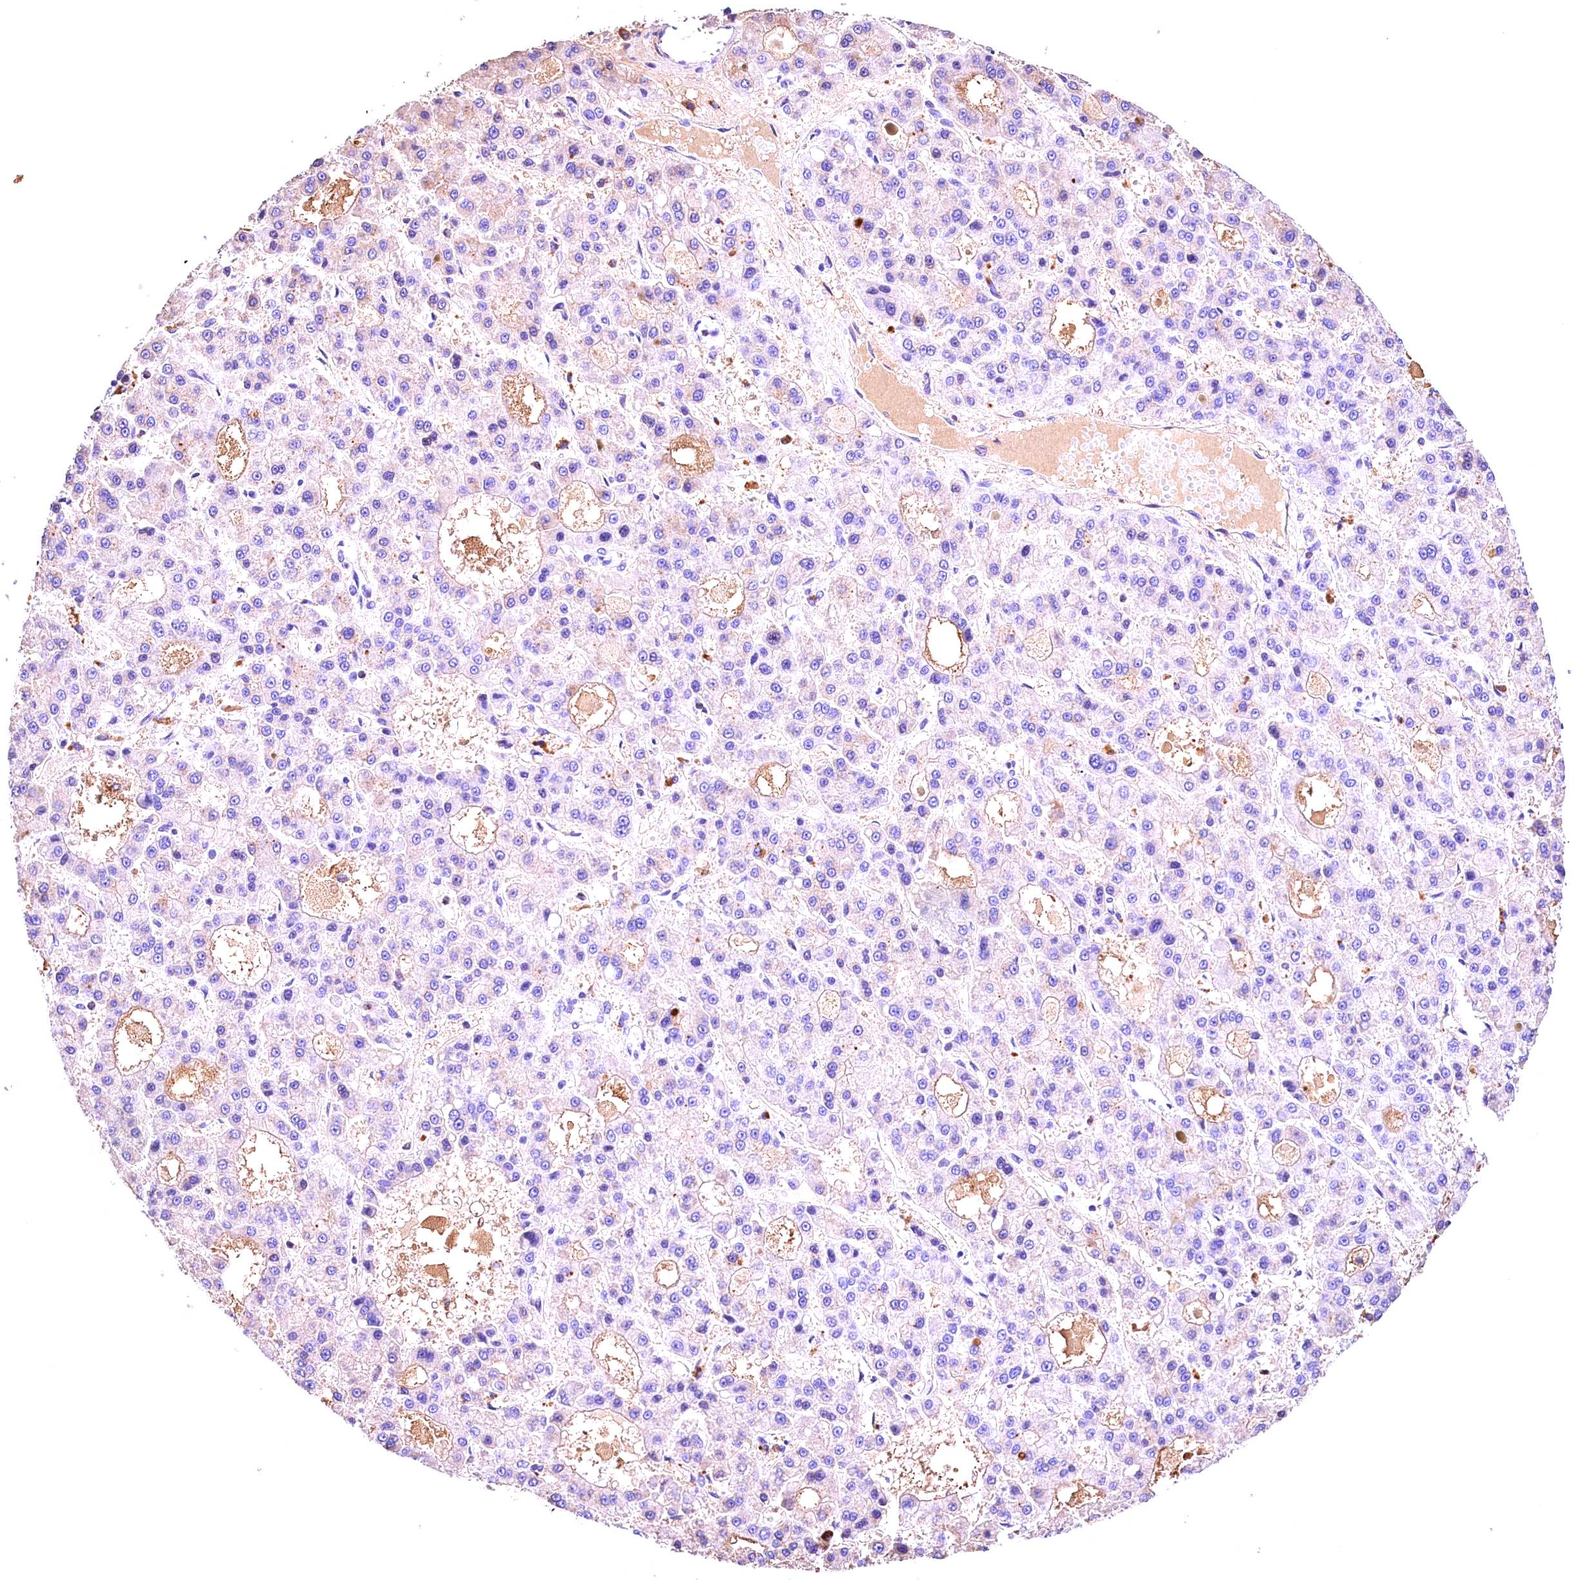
{"staining": {"intensity": "negative", "quantity": "none", "location": "none"}, "tissue": "liver cancer", "cell_type": "Tumor cells", "image_type": "cancer", "snomed": [{"axis": "morphology", "description": "Carcinoma, Hepatocellular, NOS"}, {"axis": "topography", "description": "Liver"}], "caption": "There is no significant staining in tumor cells of hepatocellular carcinoma (liver).", "gene": "ARMC6", "patient": {"sex": "male", "age": 70}}